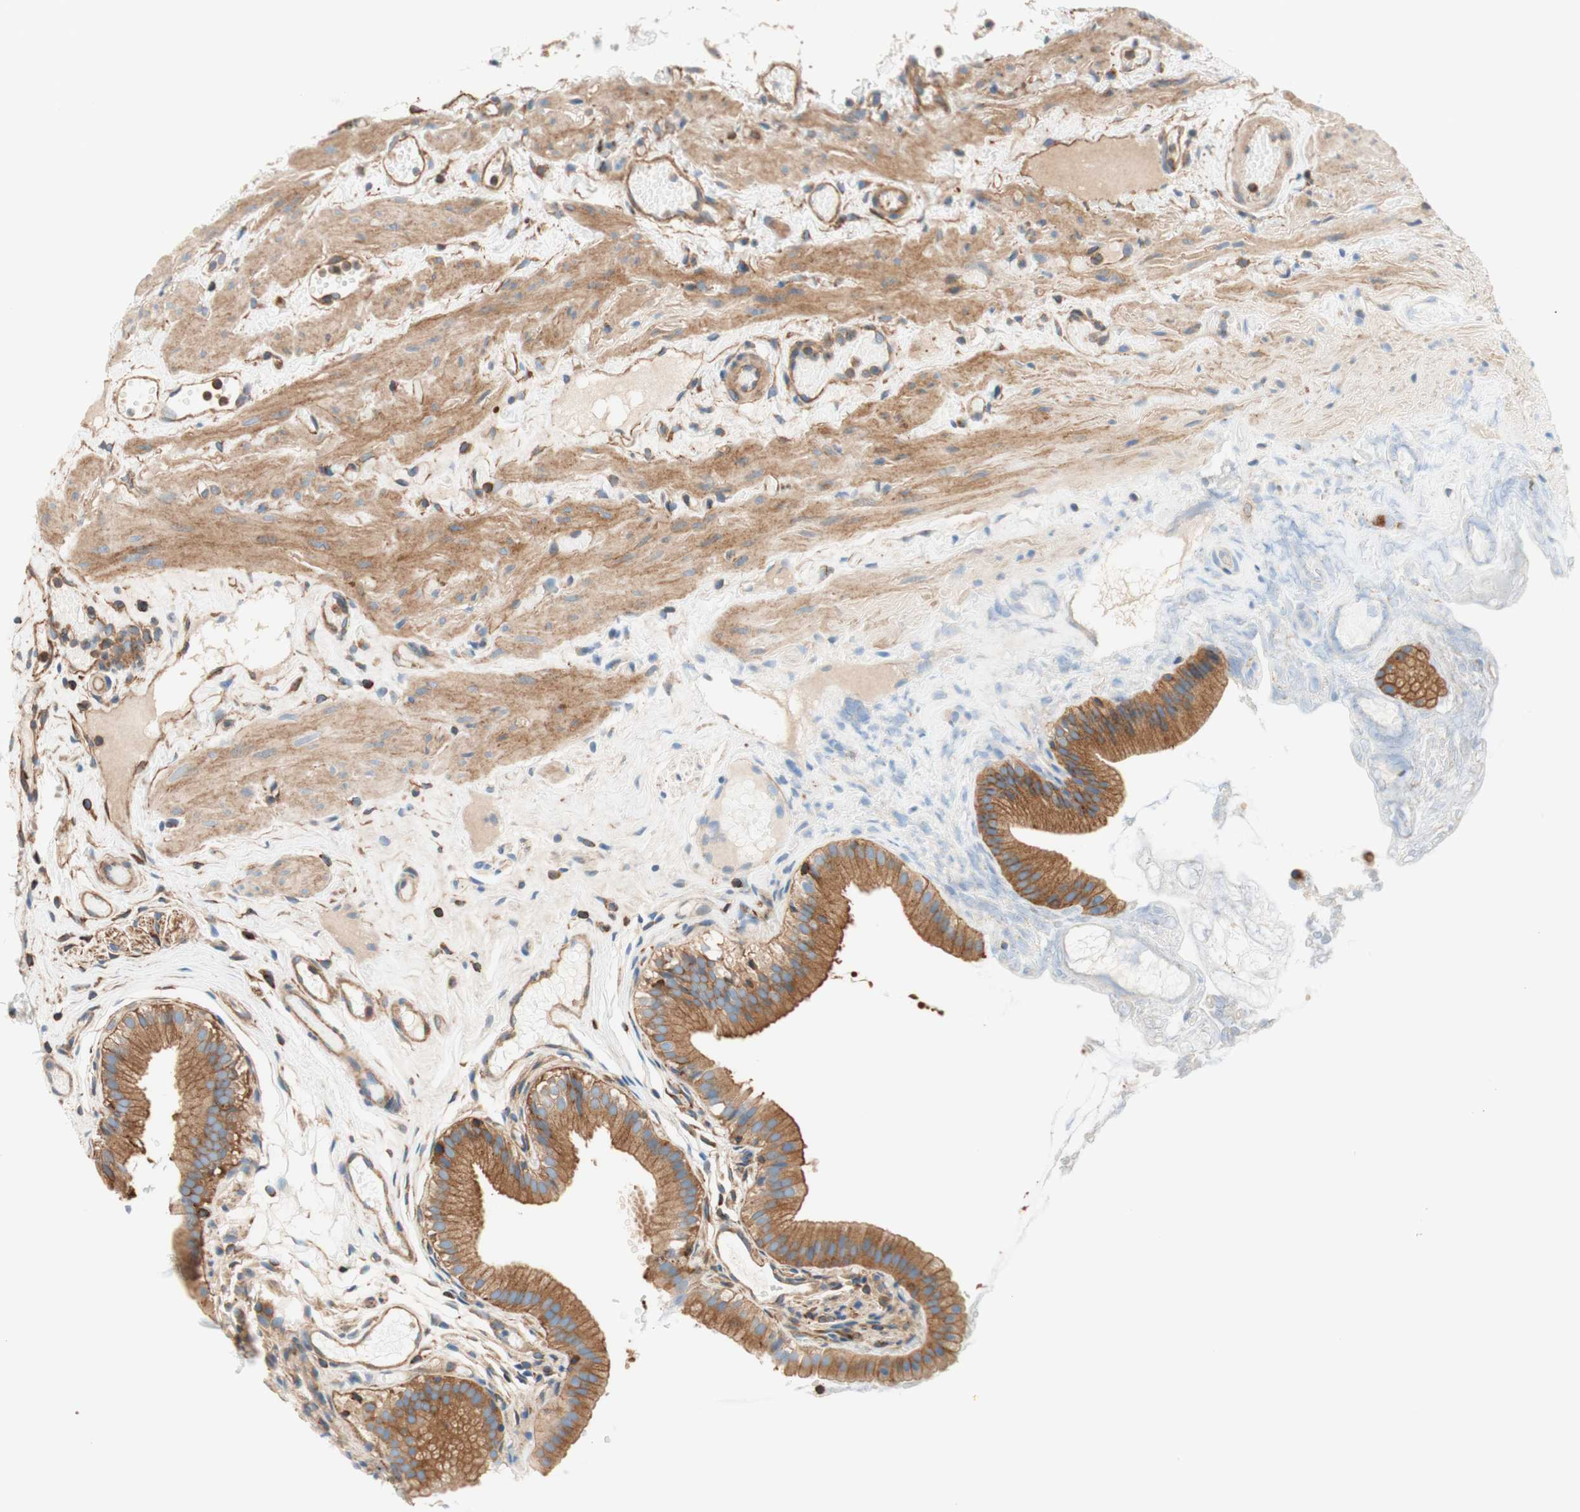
{"staining": {"intensity": "strong", "quantity": ">75%", "location": "cytoplasmic/membranous"}, "tissue": "gallbladder", "cell_type": "Glandular cells", "image_type": "normal", "snomed": [{"axis": "morphology", "description": "Normal tissue, NOS"}, {"axis": "topography", "description": "Gallbladder"}], "caption": "This photomicrograph reveals benign gallbladder stained with IHC to label a protein in brown. The cytoplasmic/membranous of glandular cells show strong positivity for the protein. Nuclei are counter-stained blue.", "gene": "VPS26A", "patient": {"sex": "female", "age": 26}}